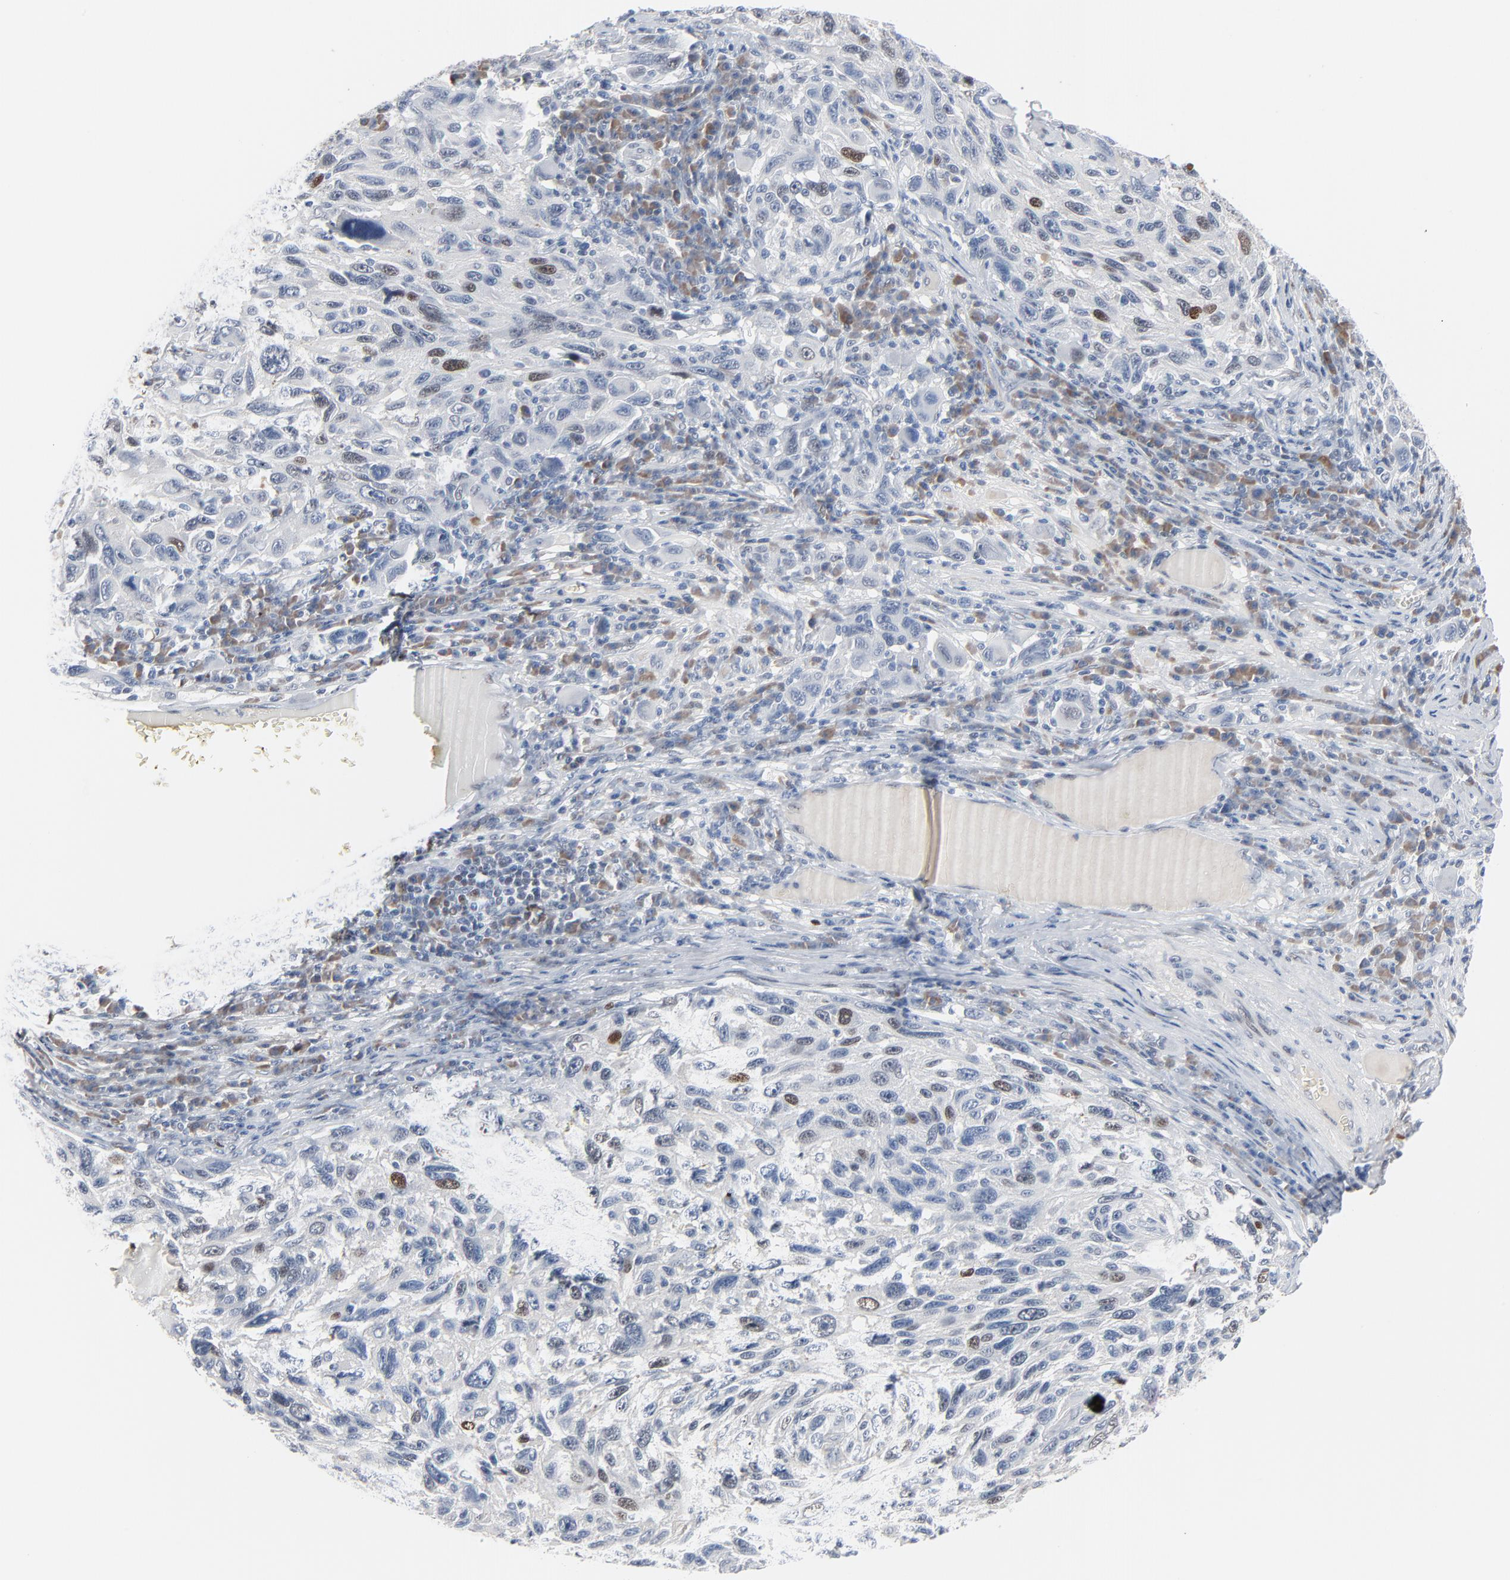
{"staining": {"intensity": "weak", "quantity": "<25%", "location": "nuclear"}, "tissue": "melanoma", "cell_type": "Tumor cells", "image_type": "cancer", "snomed": [{"axis": "morphology", "description": "Malignant melanoma, NOS"}, {"axis": "topography", "description": "Skin"}], "caption": "DAB (3,3'-diaminobenzidine) immunohistochemical staining of human melanoma demonstrates no significant positivity in tumor cells.", "gene": "FOXP1", "patient": {"sex": "male", "age": 53}}